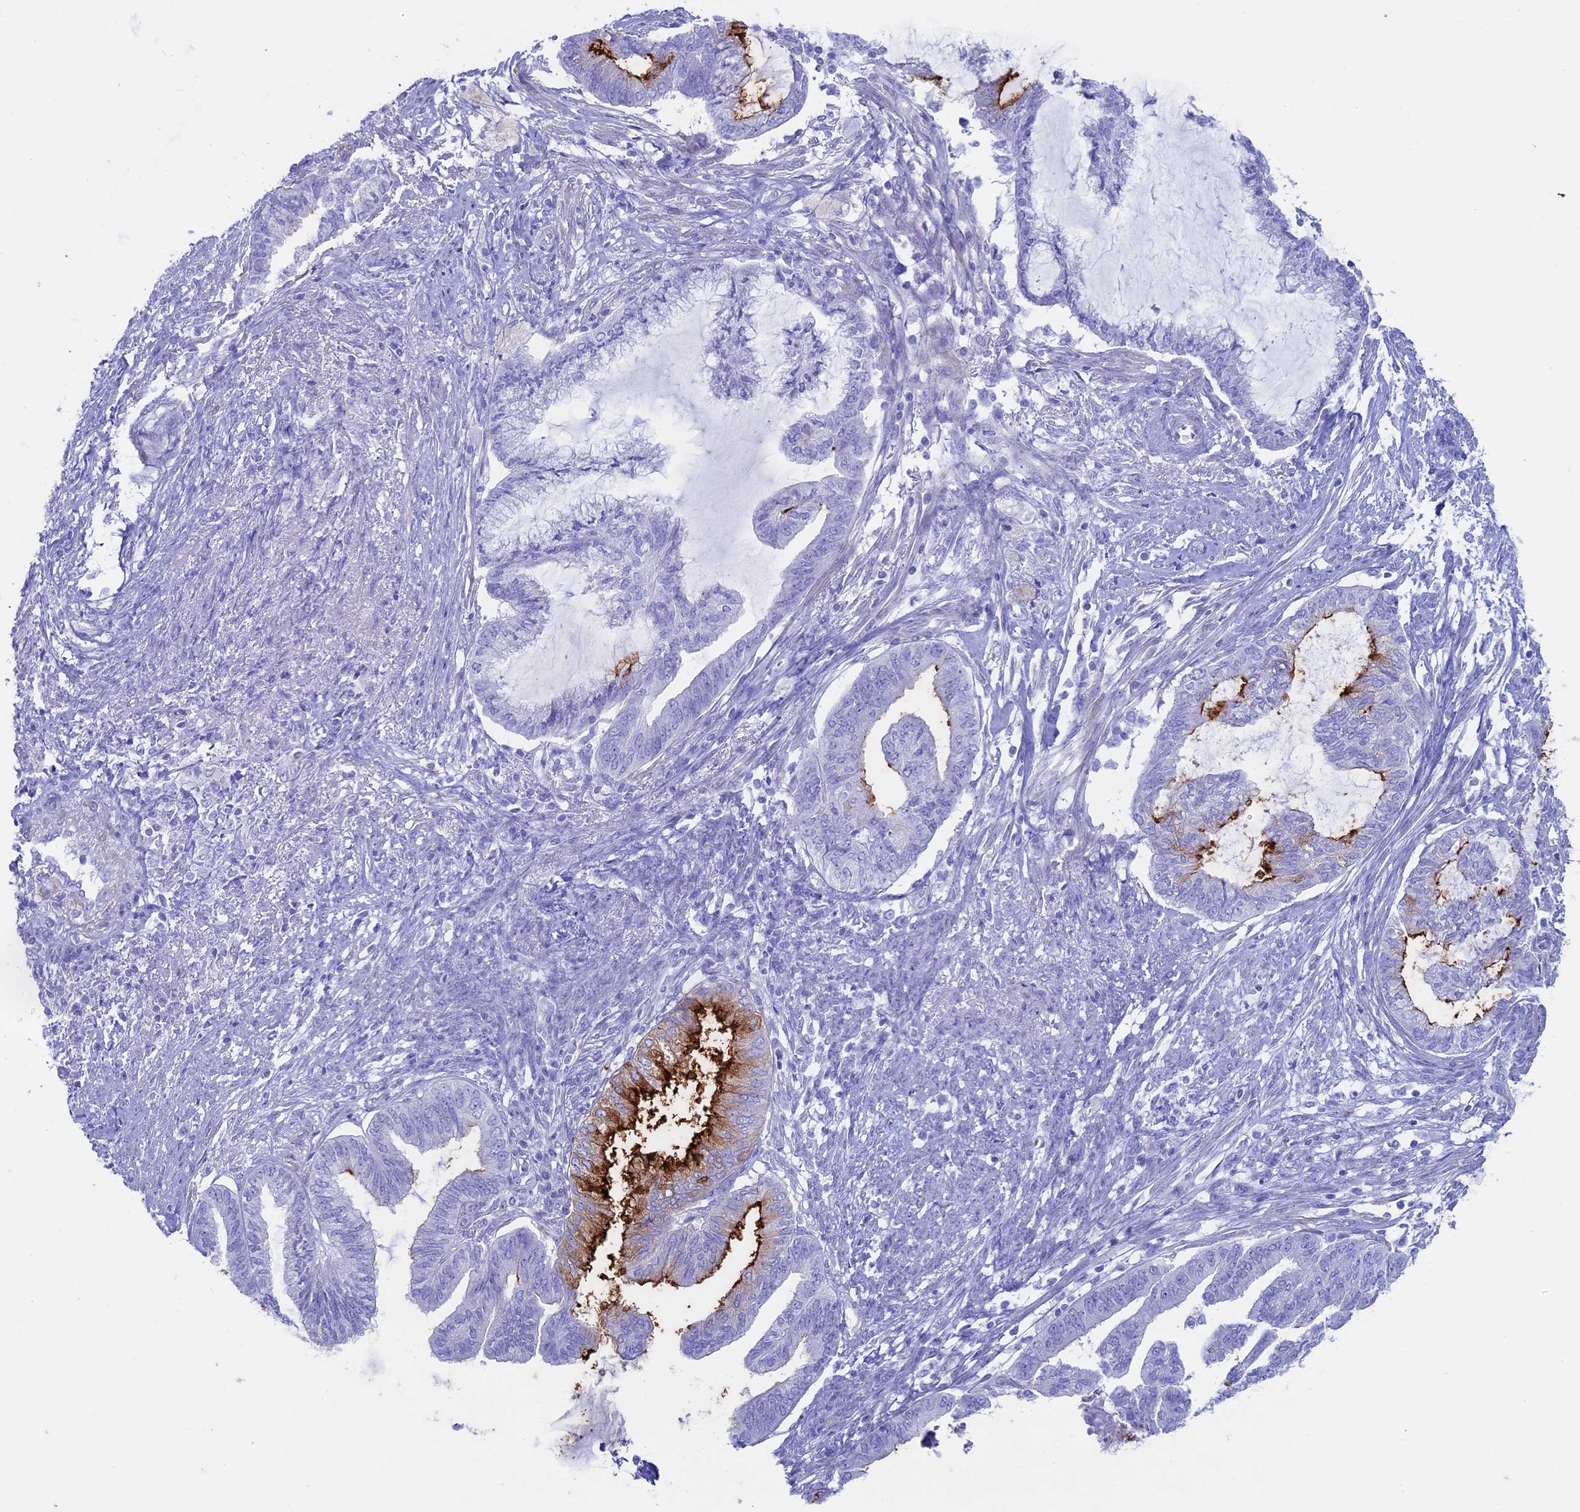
{"staining": {"intensity": "moderate", "quantity": "<25%", "location": "cytoplasmic/membranous"}, "tissue": "endometrial cancer", "cell_type": "Tumor cells", "image_type": "cancer", "snomed": [{"axis": "morphology", "description": "Adenocarcinoma, NOS"}, {"axis": "topography", "description": "Endometrium"}], "caption": "IHC image of neoplastic tissue: human adenocarcinoma (endometrial) stained using immunohistochemistry (IHC) exhibits low levels of moderate protein expression localized specifically in the cytoplasmic/membranous of tumor cells, appearing as a cytoplasmic/membranous brown color.", "gene": "OR2AE1", "patient": {"sex": "female", "age": 86}}